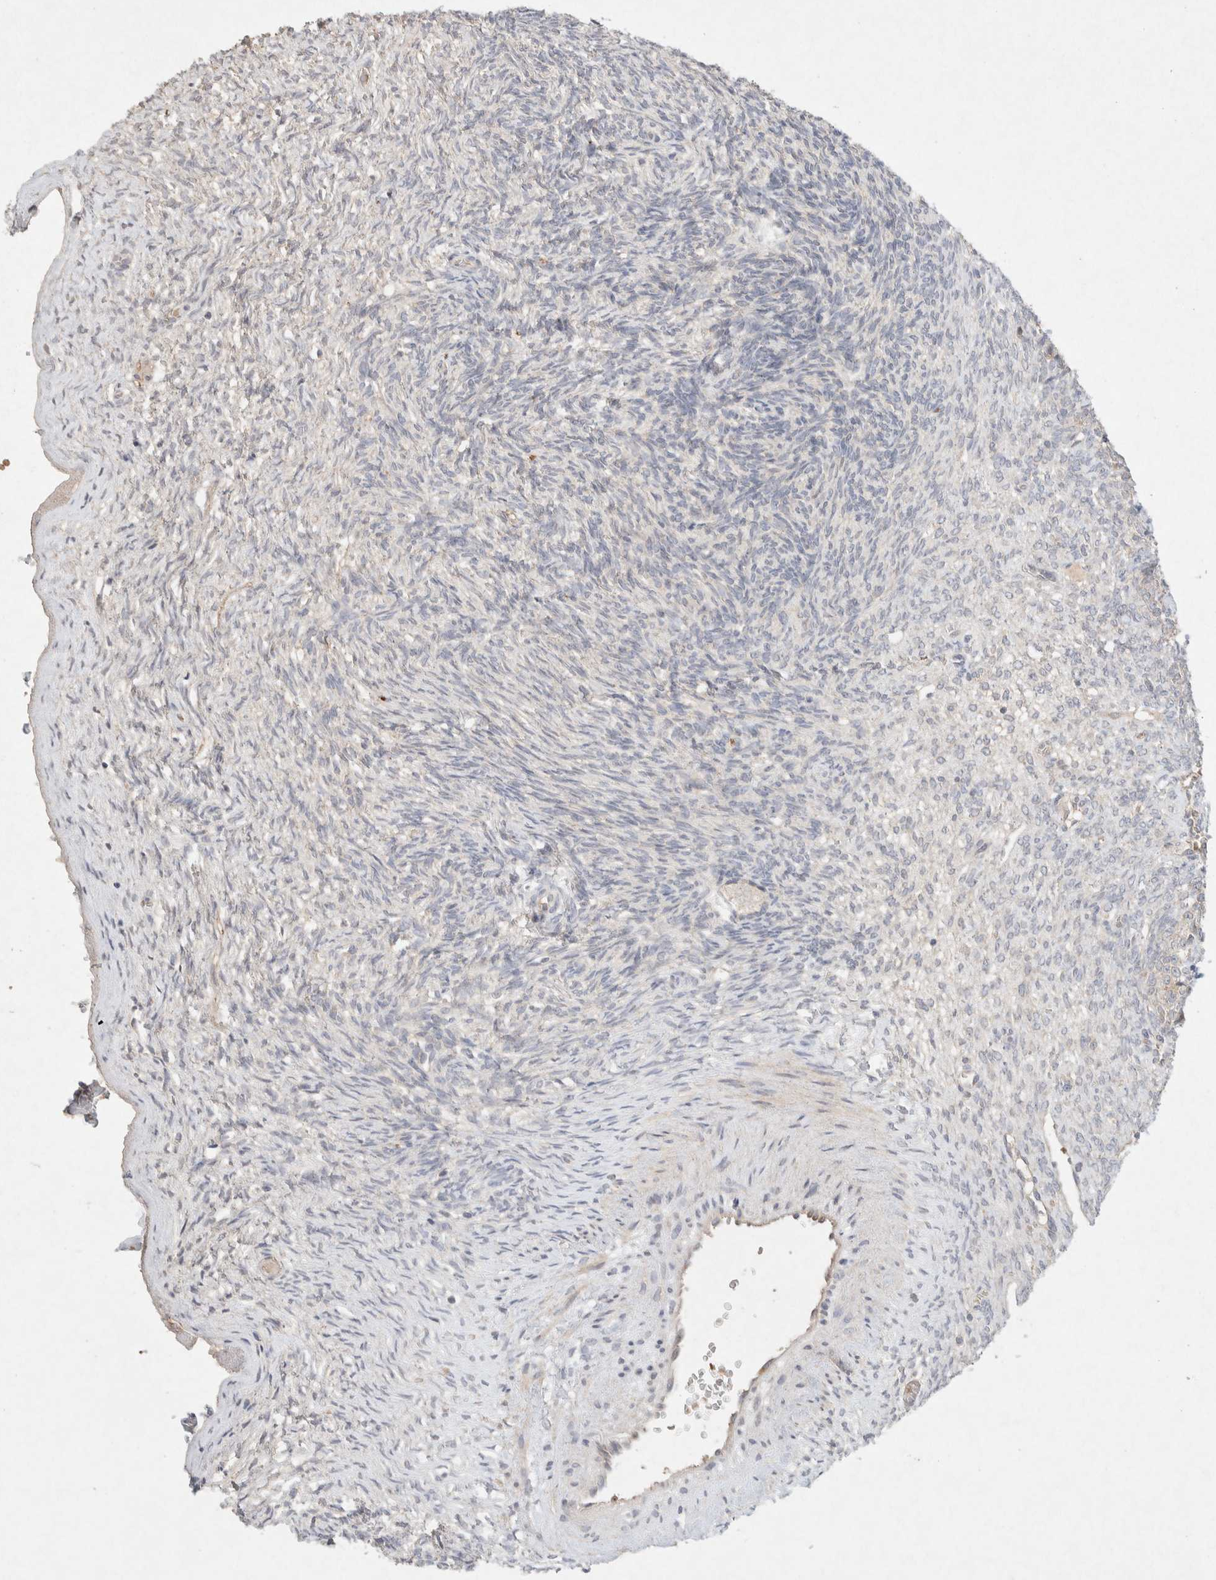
{"staining": {"intensity": "negative", "quantity": "none", "location": "none"}, "tissue": "ovary", "cell_type": "Ovarian stroma cells", "image_type": "normal", "snomed": [{"axis": "morphology", "description": "Normal tissue, NOS"}, {"axis": "topography", "description": "Ovary"}], "caption": "This is an IHC image of normal human ovary. There is no expression in ovarian stroma cells.", "gene": "GNAI1", "patient": {"sex": "female", "age": 34}}